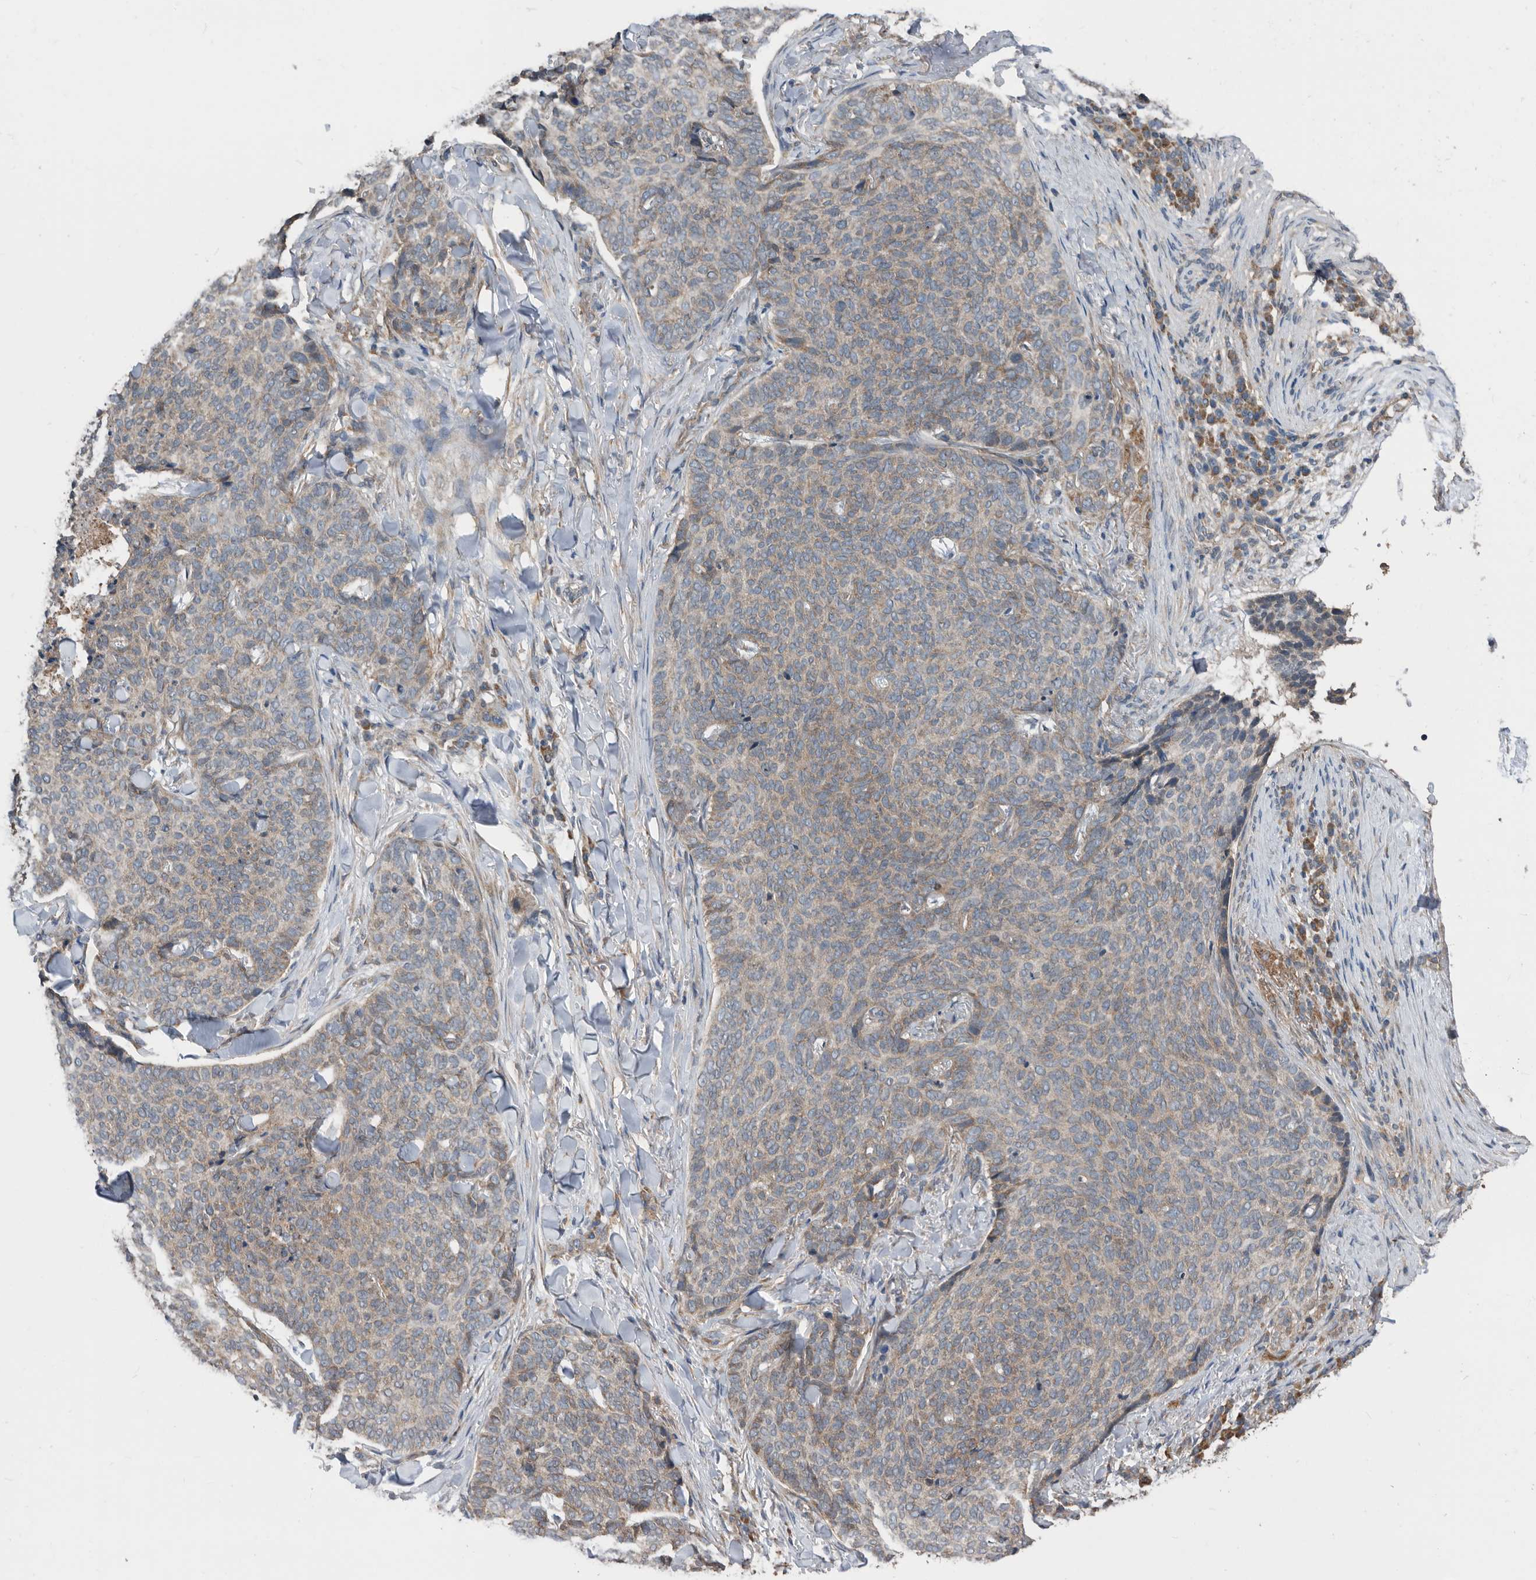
{"staining": {"intensity": "weak", "quantity": "25%-75%", "location": "cytoplasmic/membranous"}, "tissue": "skin cancer", "cell_type": "Tumor cells", "image_type": "cancer", "snomed": [{"axis": "morphology", "description": "Normal tissue, NOS"}, {"axis": "morphology", "description": "Basal cell carcinoma"}, {"axis": "topography", "description": "Skin"}], "caption": "This micrograph demonstrates immunohistochemistry staining of skin basal cell carcinoma, with low weak cytoplasmic/membranous positivity in approximately 25%-75% of tumor cells.", "gene": "AFAP1", "patient": {"sex": "male", "age": 50}}